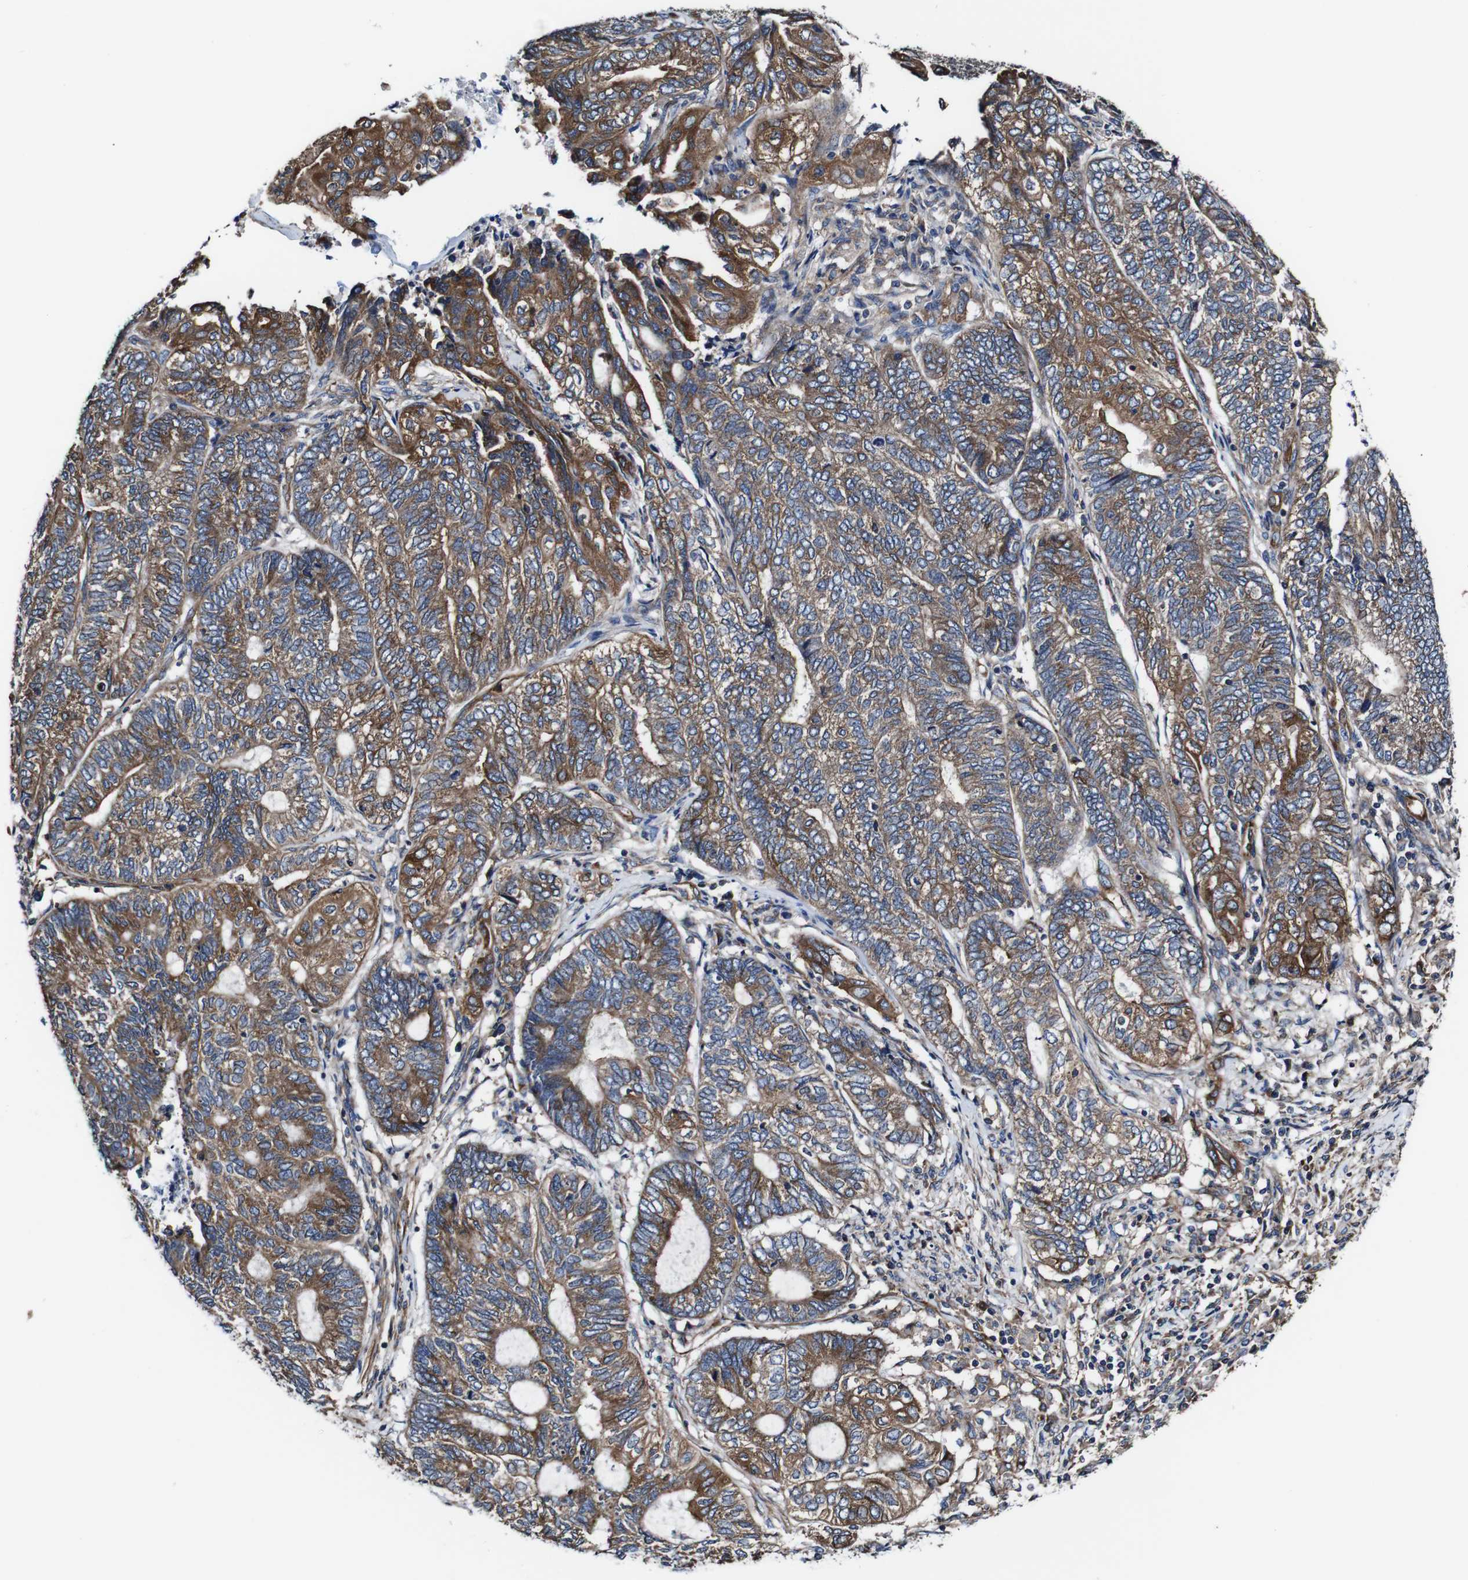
{"staining": {"intensity": "strong", "quantity": "25%-75%", "location": "cytoplasmic/membranous"}, "tissue": "endometrial cancer", "cell_type": "Tumor cells", "image_type": "cancer", "snomed": [{"axis": "morphology", "description": "Adenocarcinoma, NOS"}, {"axis": "topography", "description": "Uterus"}, {"axis": "topography", "description": "Endometrium"}], "caption": "IHC image of human endometrial cancer stained for a protein (brown), which displays high levels of strong cytoplasmic/membranous expression in about 25%-75% of tumor cells.", "gene": "CSF1R", "patient": {"sex": "female", "age": 70}}